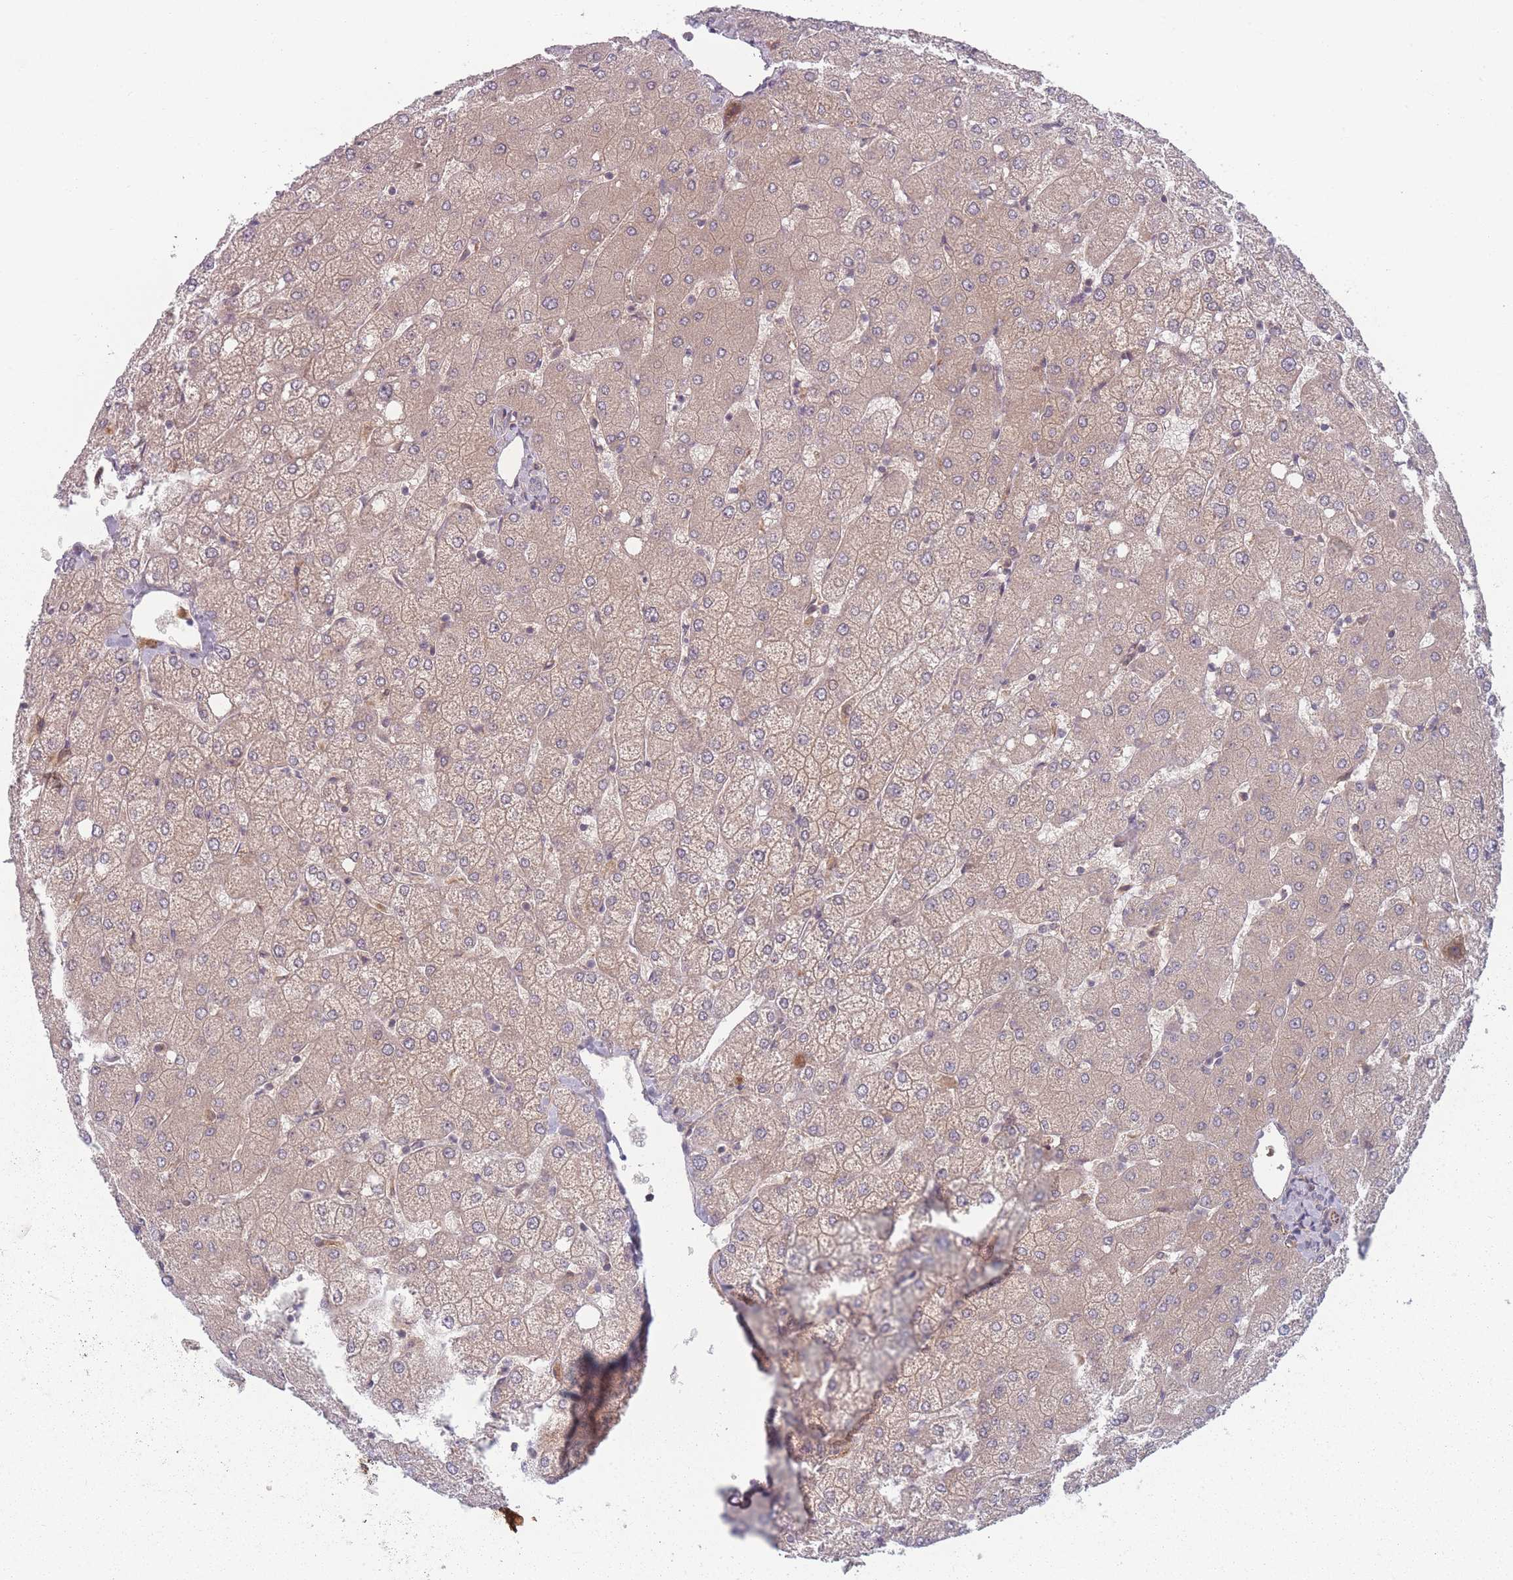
{"staining": {"intensity": "negative", "quantity": "none", "location": "none"}, "tissue": "liver", "cell_type": "Cholangiocytes", "image_type": "normal", "snomed": [{"axis": "morphology", "description": "Normal tissue, NOS"}, {"axis": "topography", "description": "Liver"}], "caption": "Immunohistochemical staining of normal liver exhibits no significant staining in cholangiocytes.", "gene": "EEF1AKMT2", "patient": {"sex": "female", "age": 54}}